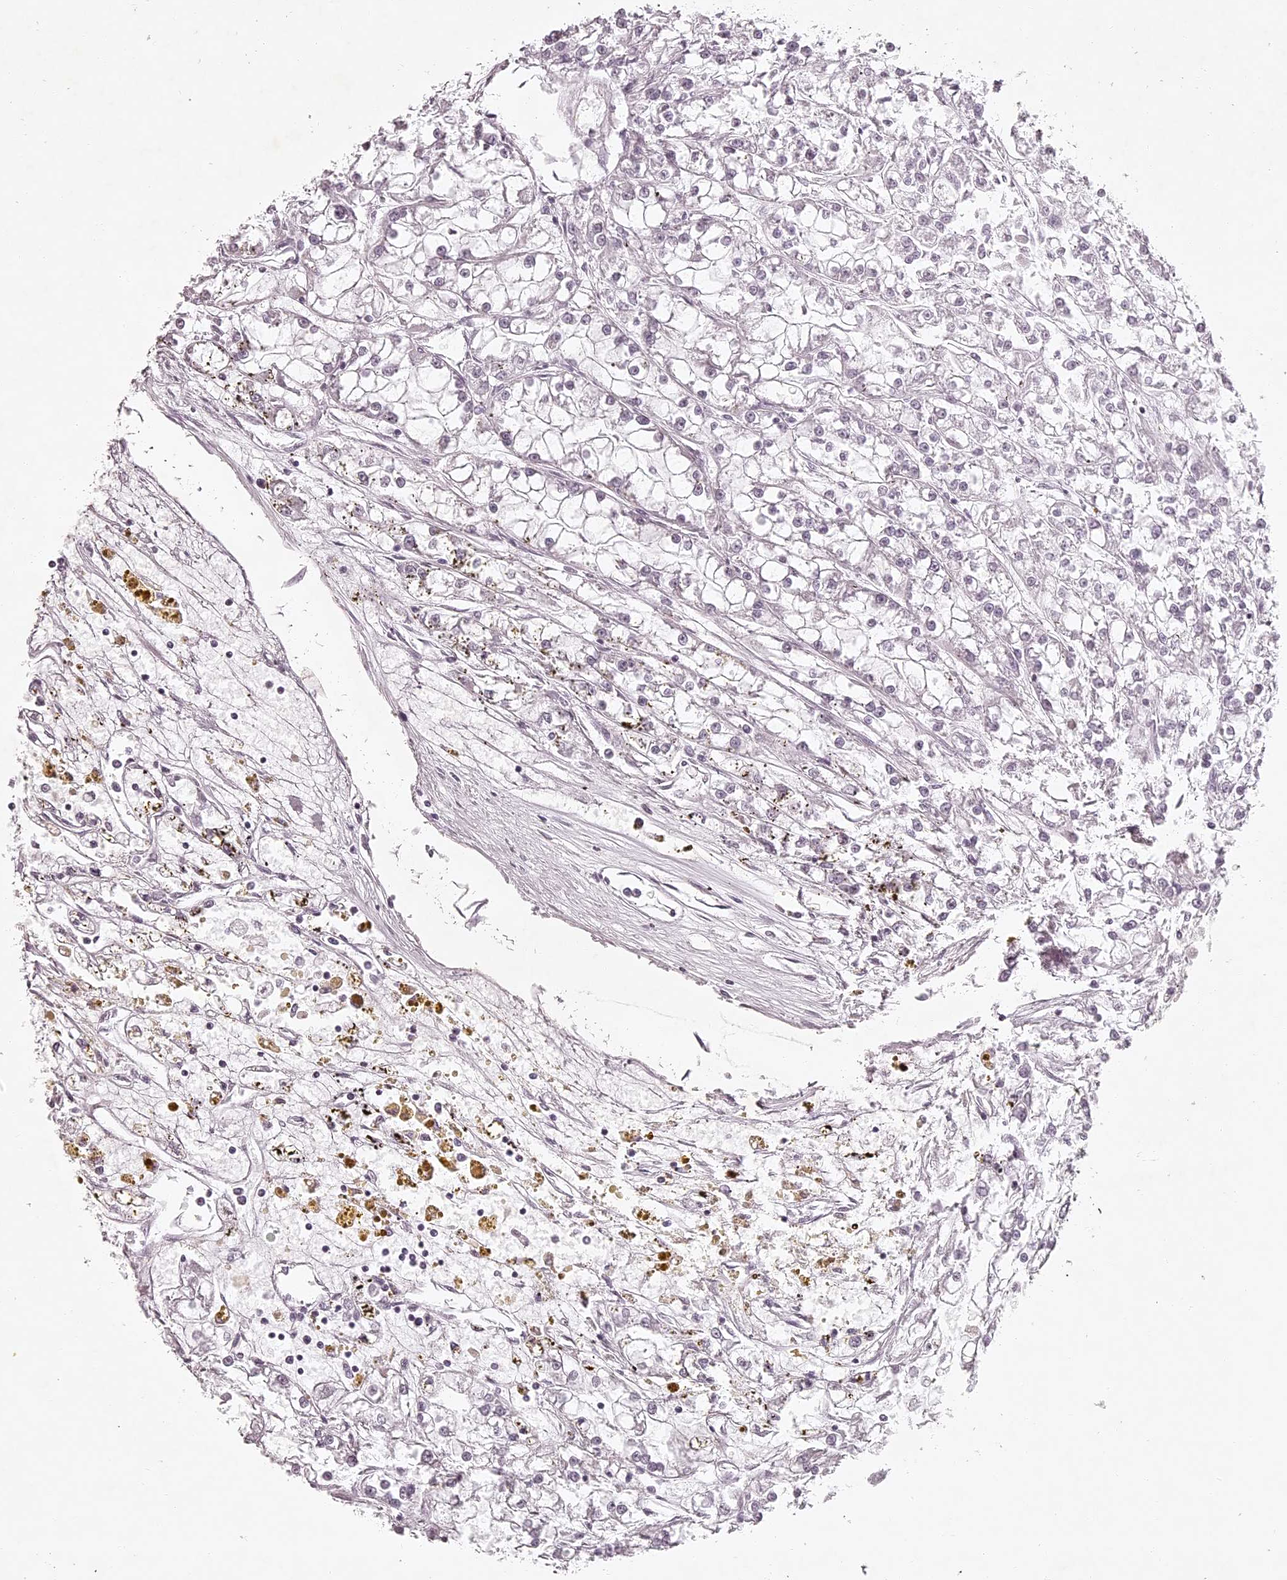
{"staining": {"intensity": "negative", "quantity": "none", "location": "none"}, "tissue": "renal cancer", "cell_type": "Tumor cells", "image_type": "cancer", "snomed": [{"axis": "morphology", "description": "Adenocarcinoma, NOS"}, {"axis": "topography", "description": "Kidney"}], "caption": "An IHC photomicrograph of renal cancer (adenocarcinoma) is shown. There is no staining in tumor cells of renal cancer (adenocarcinoma). (DAB immunohistochemistry with hematoxylin counter stain).", "gene": "ELAPOR1", "patient": {"sex": "female", "age": 52}}